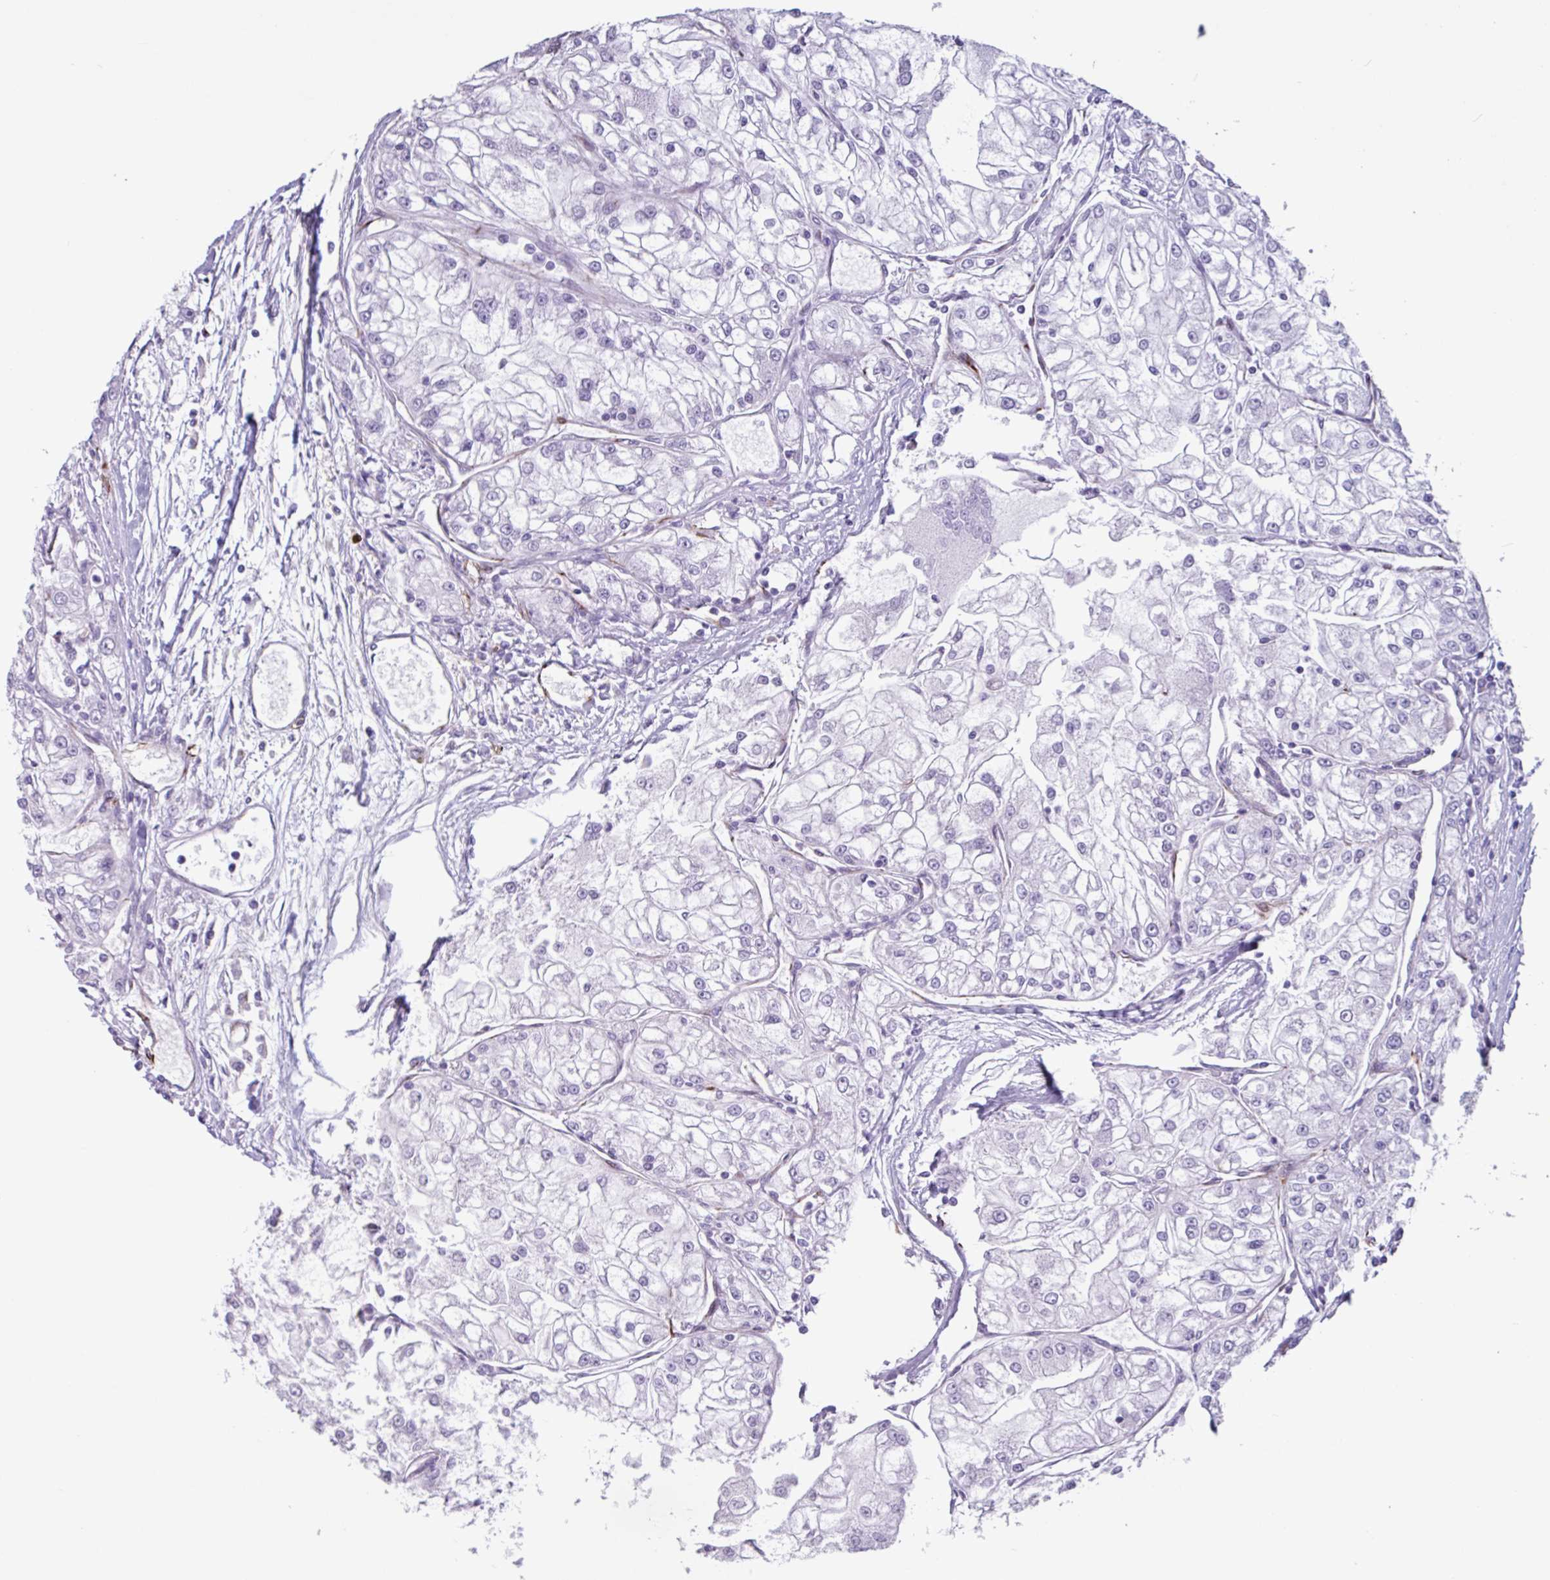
{"staining": {"intensity": "negative", "quantity": "none", "location": "none"}, "tissue": "renal cancer", "cell_type": "Tumor cells", "image_type": "cancer", "snomed": [{"axis": "morphology", "description": "Adenocarcinoma, NOS"}, {"axis": "topography", "description": "Kidney"}], "caption": "Renal cancer (adenocarcinoma) was stained to show a protein in brown. There is no significant positivity in tumor cells.", "gene": "BTD", "patient": {"sex": "female", "age": 72}}